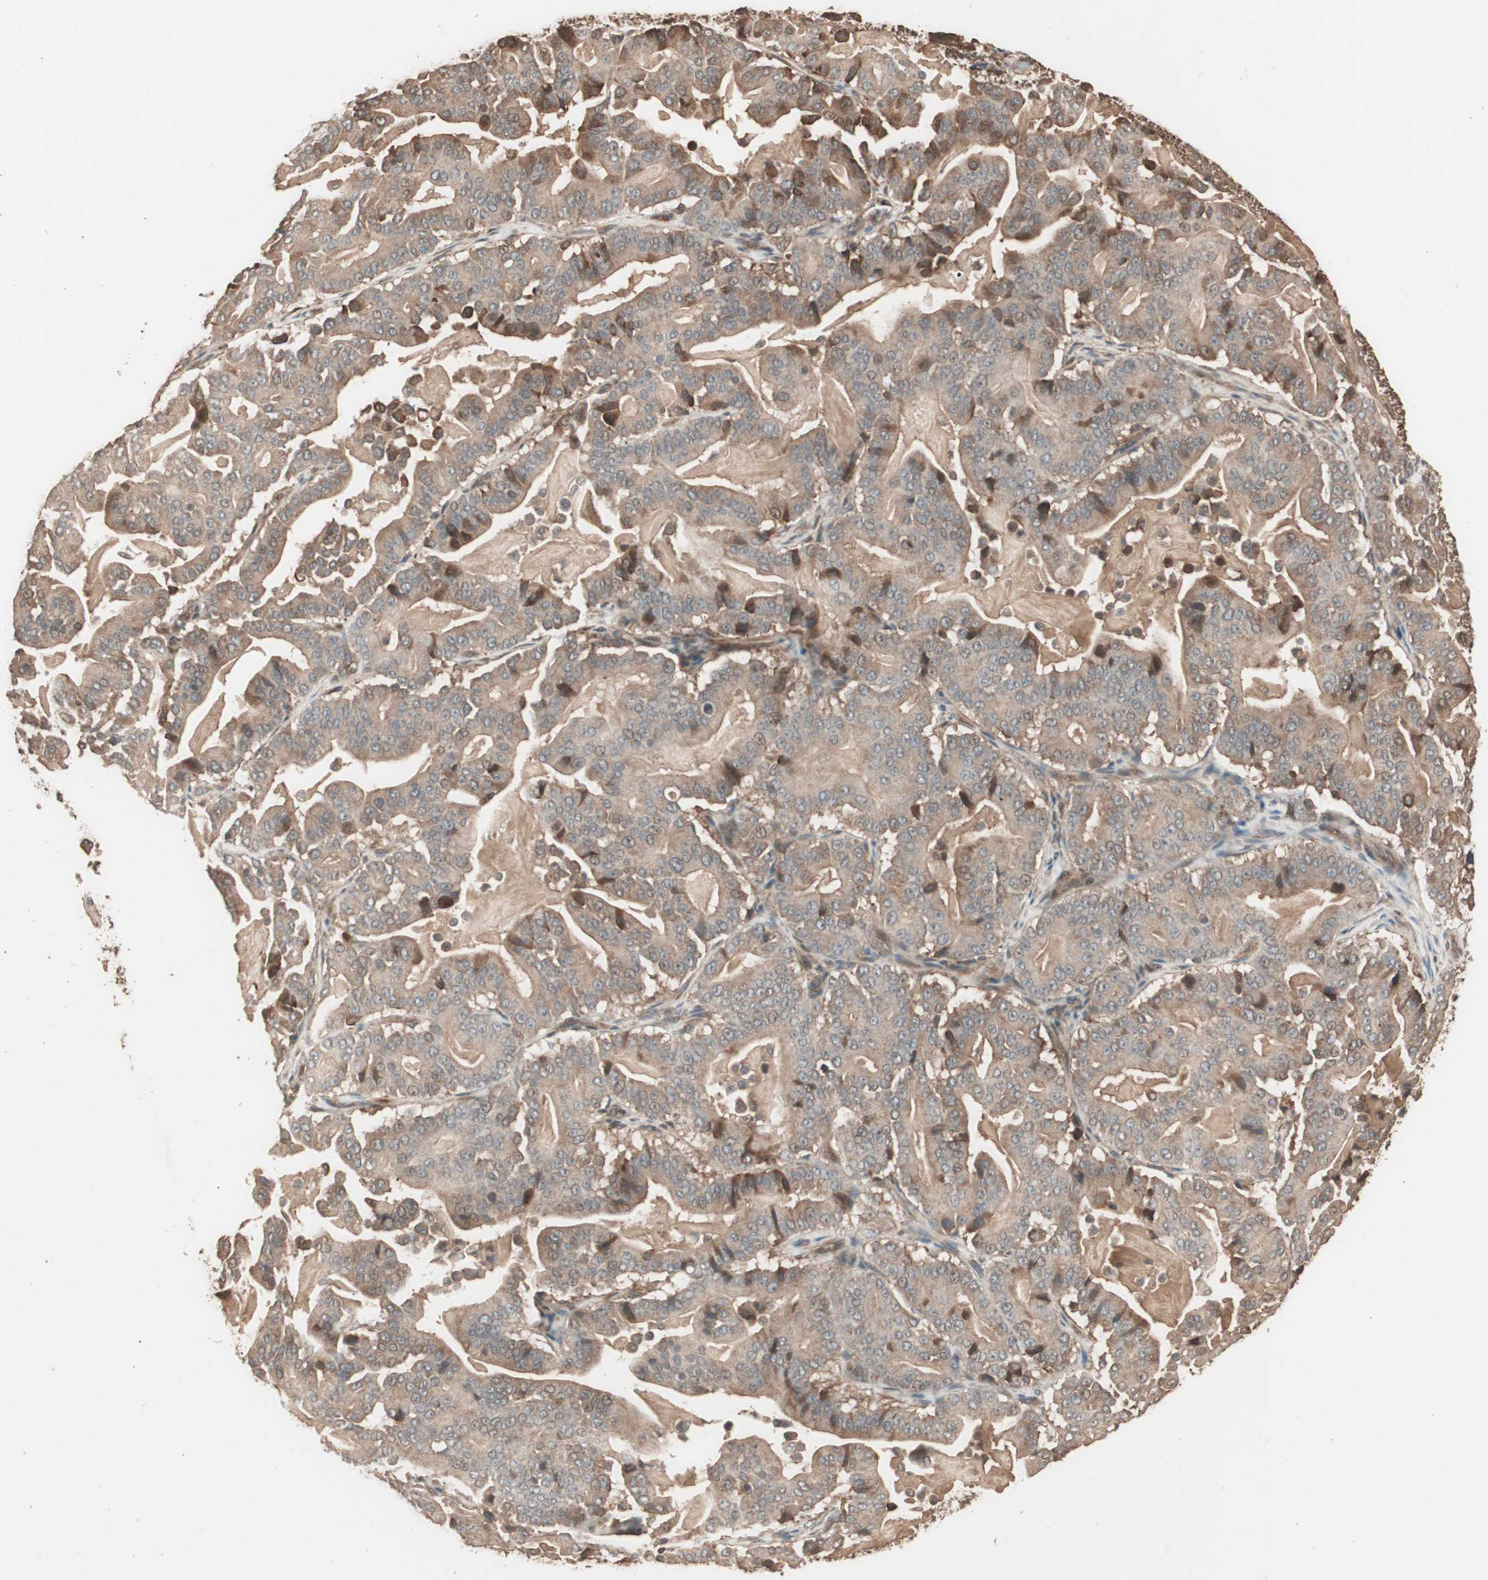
{"staining": {"intensity": "moderate", "quantity": ">75%", "location": "cytoplasmic/membranous"}, "tissue": "pancreatic cancer", "cell_type": "Tumor cells", "image_type": "cancer", "snomed": [{"axis": "morphology", "description": "Adenocarcinoma, NOS"}, {"axis": "topography", "description": "Pancreas"}], "caption": "A high-resolution image shows immunohistochemistry staining of pancreatic adenocarcinoma, which shows moderate cytoplasmic/membranous expression in about >75% of tumor cells.", "gene": "CCN4", "patient": {"sex": "male", "age": 63}}